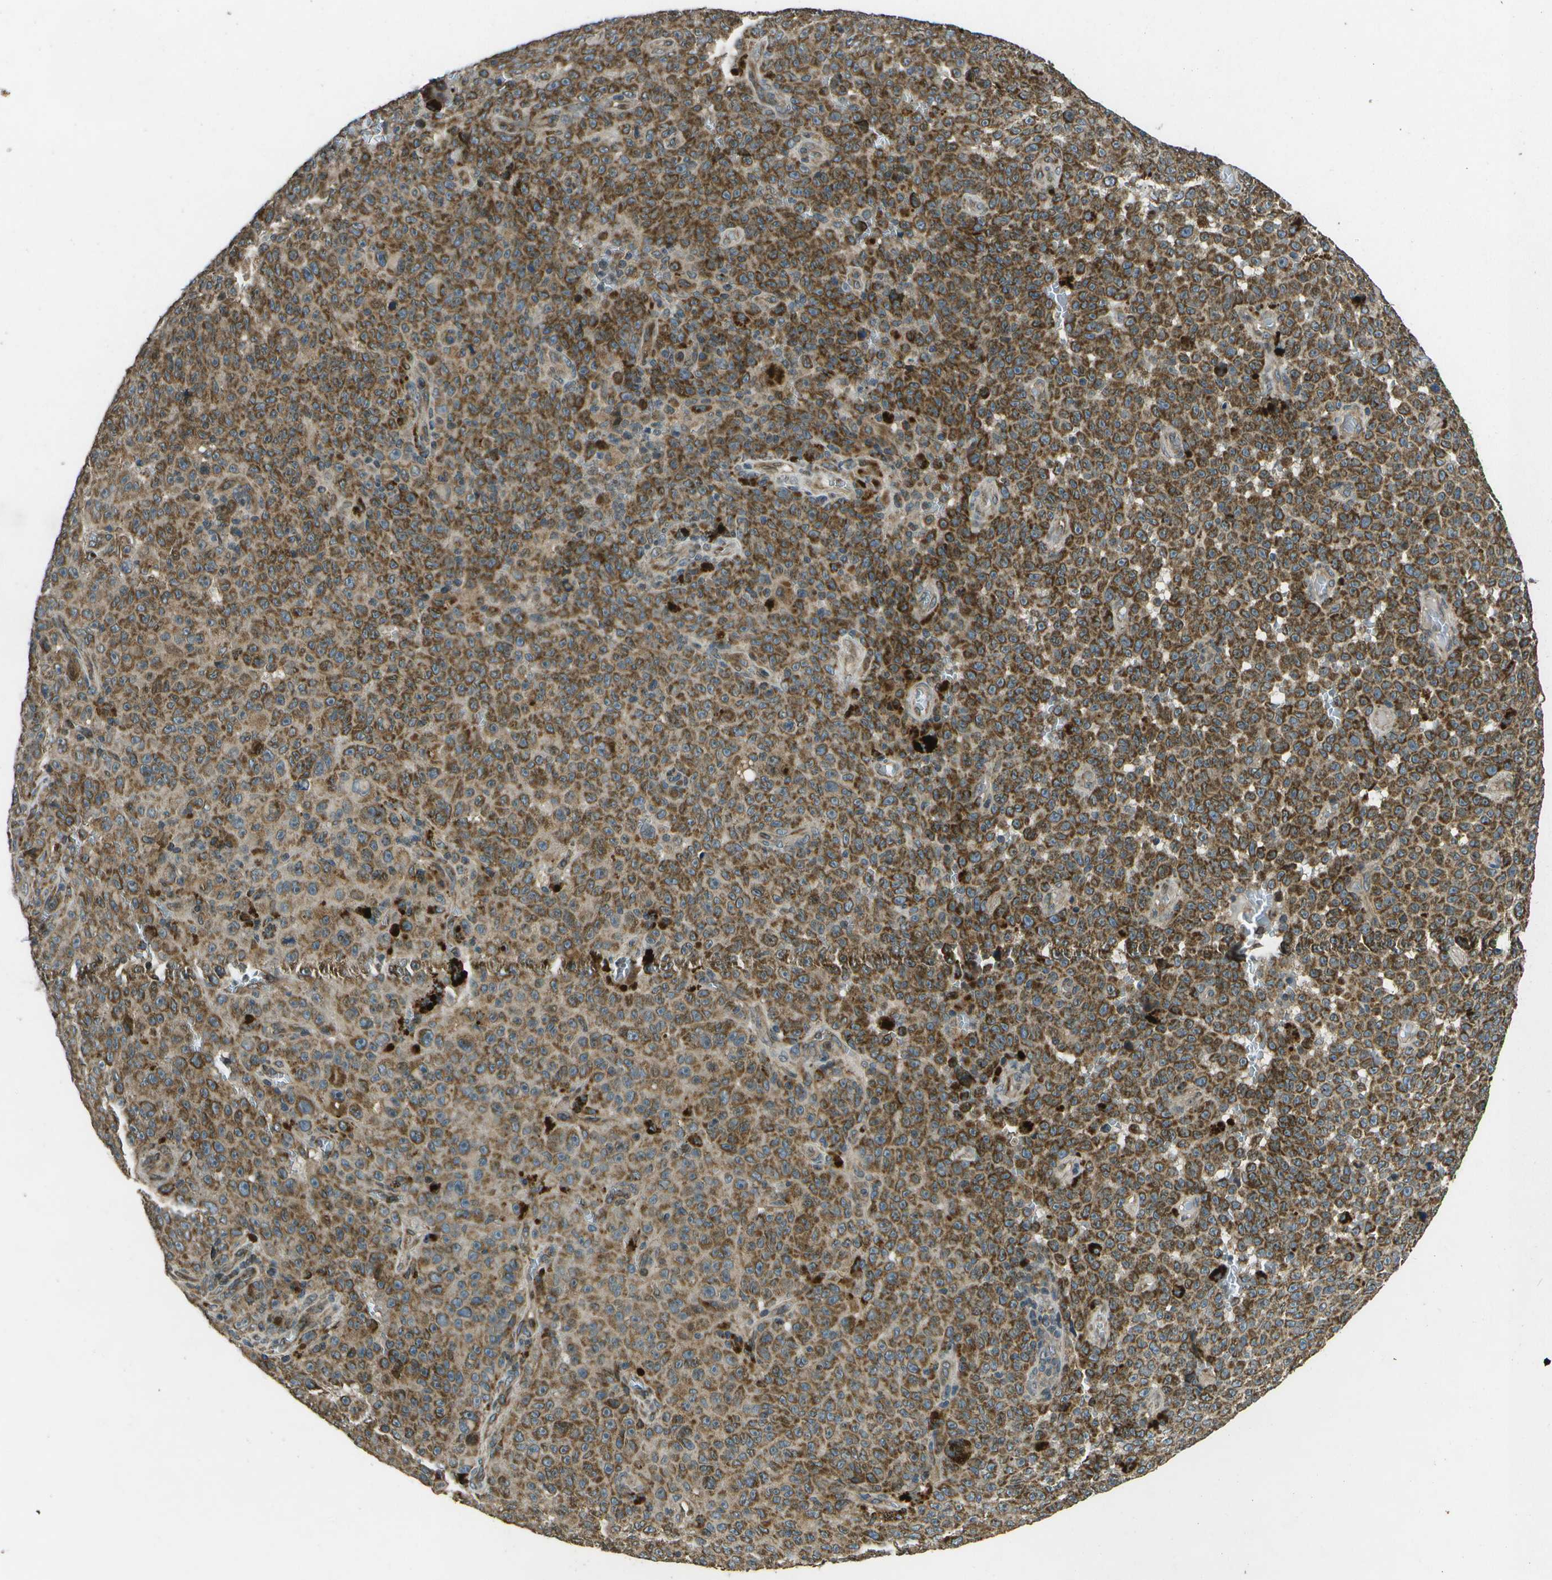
{"staining": {"intensity": "strong", "quantity": ">75%", "location": "cytoplasmic/membranous"}, "tissue": "melanoma", "cell_type": "Tumor cells", "image_type": "cancer", "snomed": [{"axis": "morphology", "description": "Malignant melanoma, NOS"}, {"axis": "topography", "description": "Skin"}], "caption": "A brown stain highlights strong cytoplasmic/membranous staining of a protein in human malignant melanoma tumor cells.", "gene": "HFE", "patient": {"sex": "female", "age": 82}}